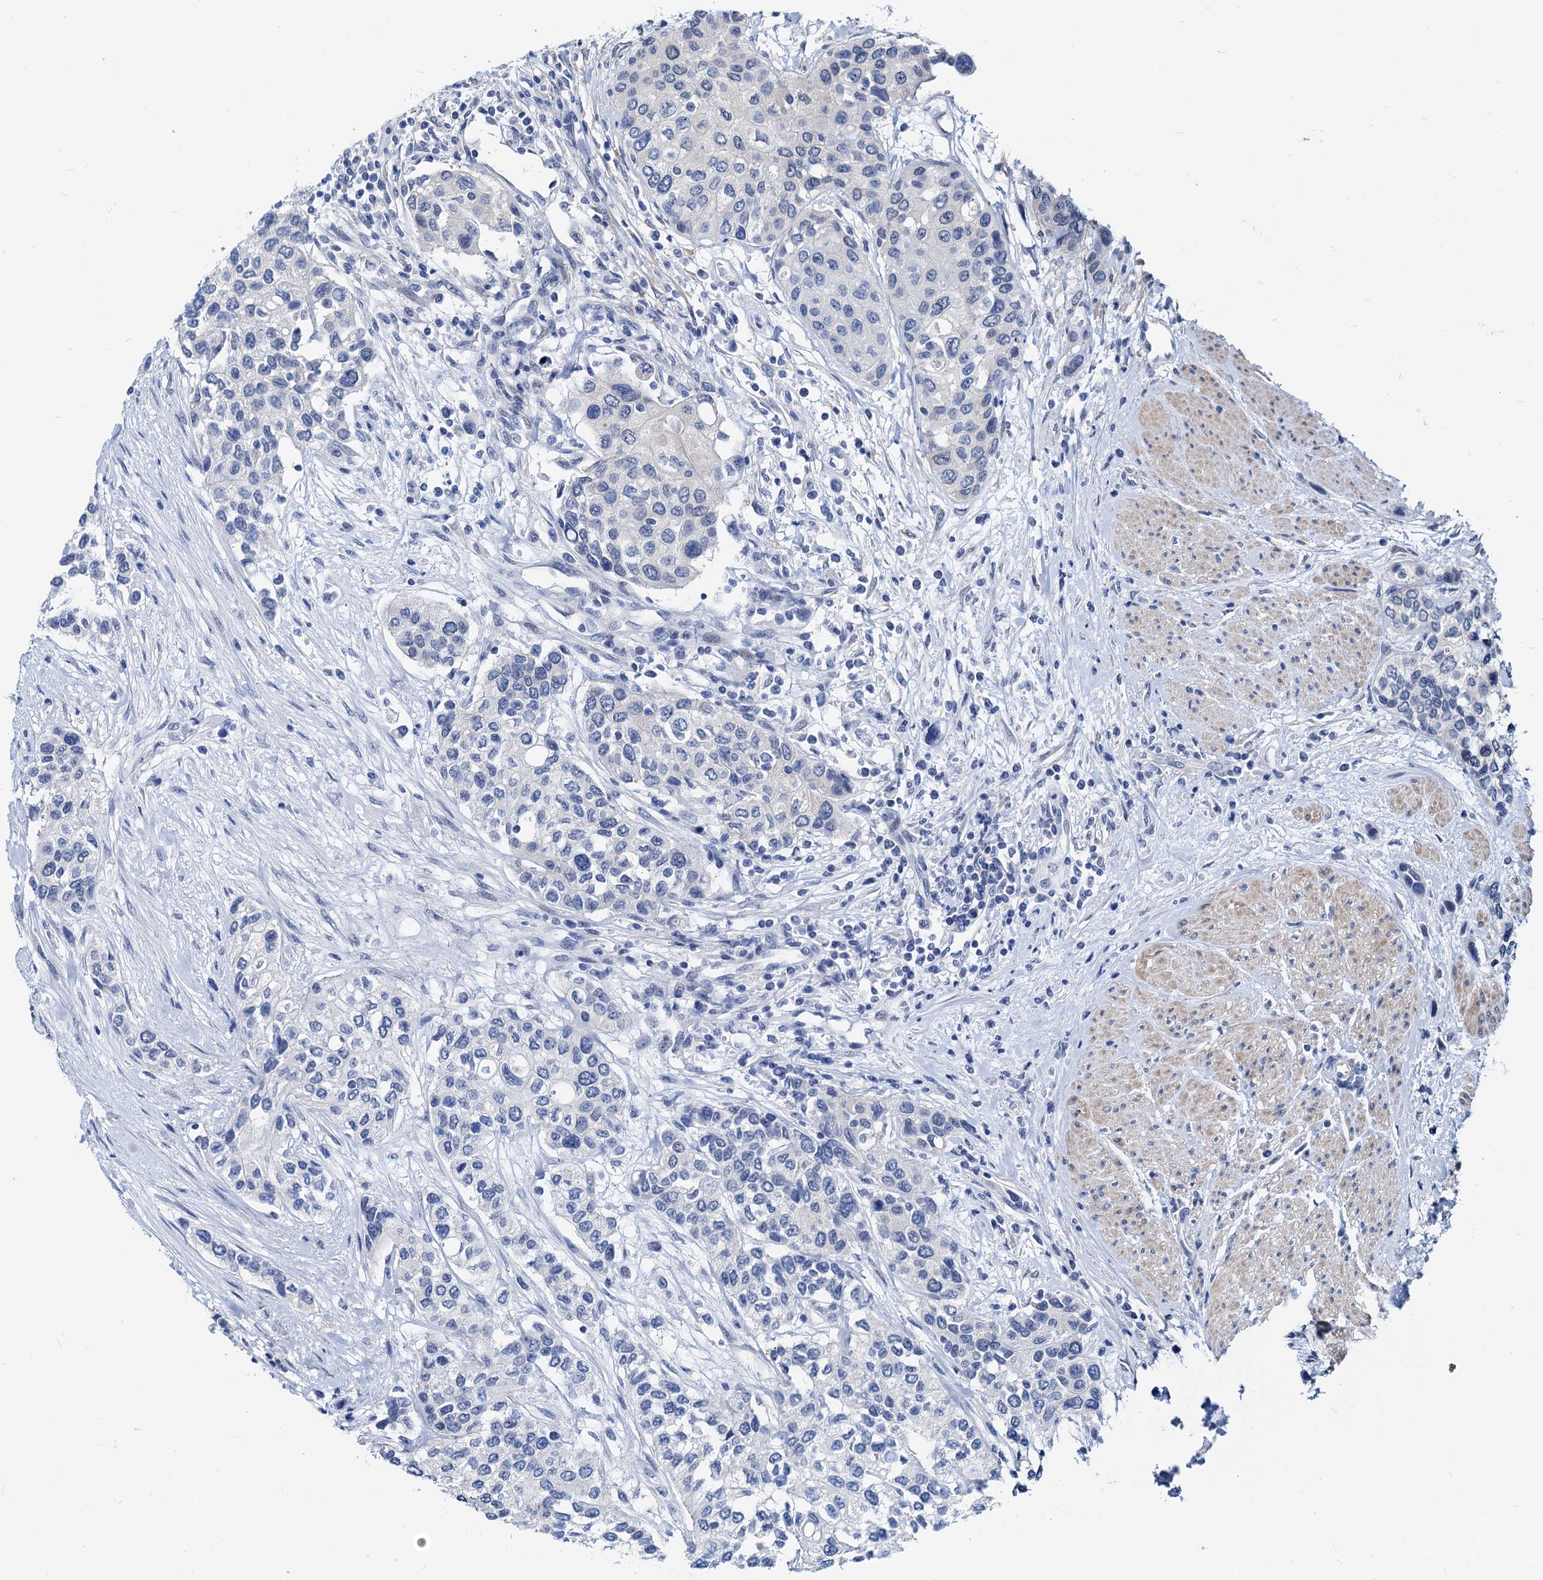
{"staining": {"intensity": "negative", "quantity": "none", "location": "none"}, "tissue": "urothelial cancer", "cell_type": "Tumor cells", "image_type": "cancer", "snomed": [{"axis": "morphology", "description": "Normal tissue, NOS"}, {"axis": "morphology", "description": "Urothelial carcinoma, High grade"}, {"axis": "topography", "description": "Vascular tissue"}, {"axis": "topography", "description": "Urinary bladder"}], "caption": "Histopathology image shows no significant protein staining in tumor cells of urothelial cancer.", "gene": "HSF2", "patient": {"sex": "female", "age": 56}}